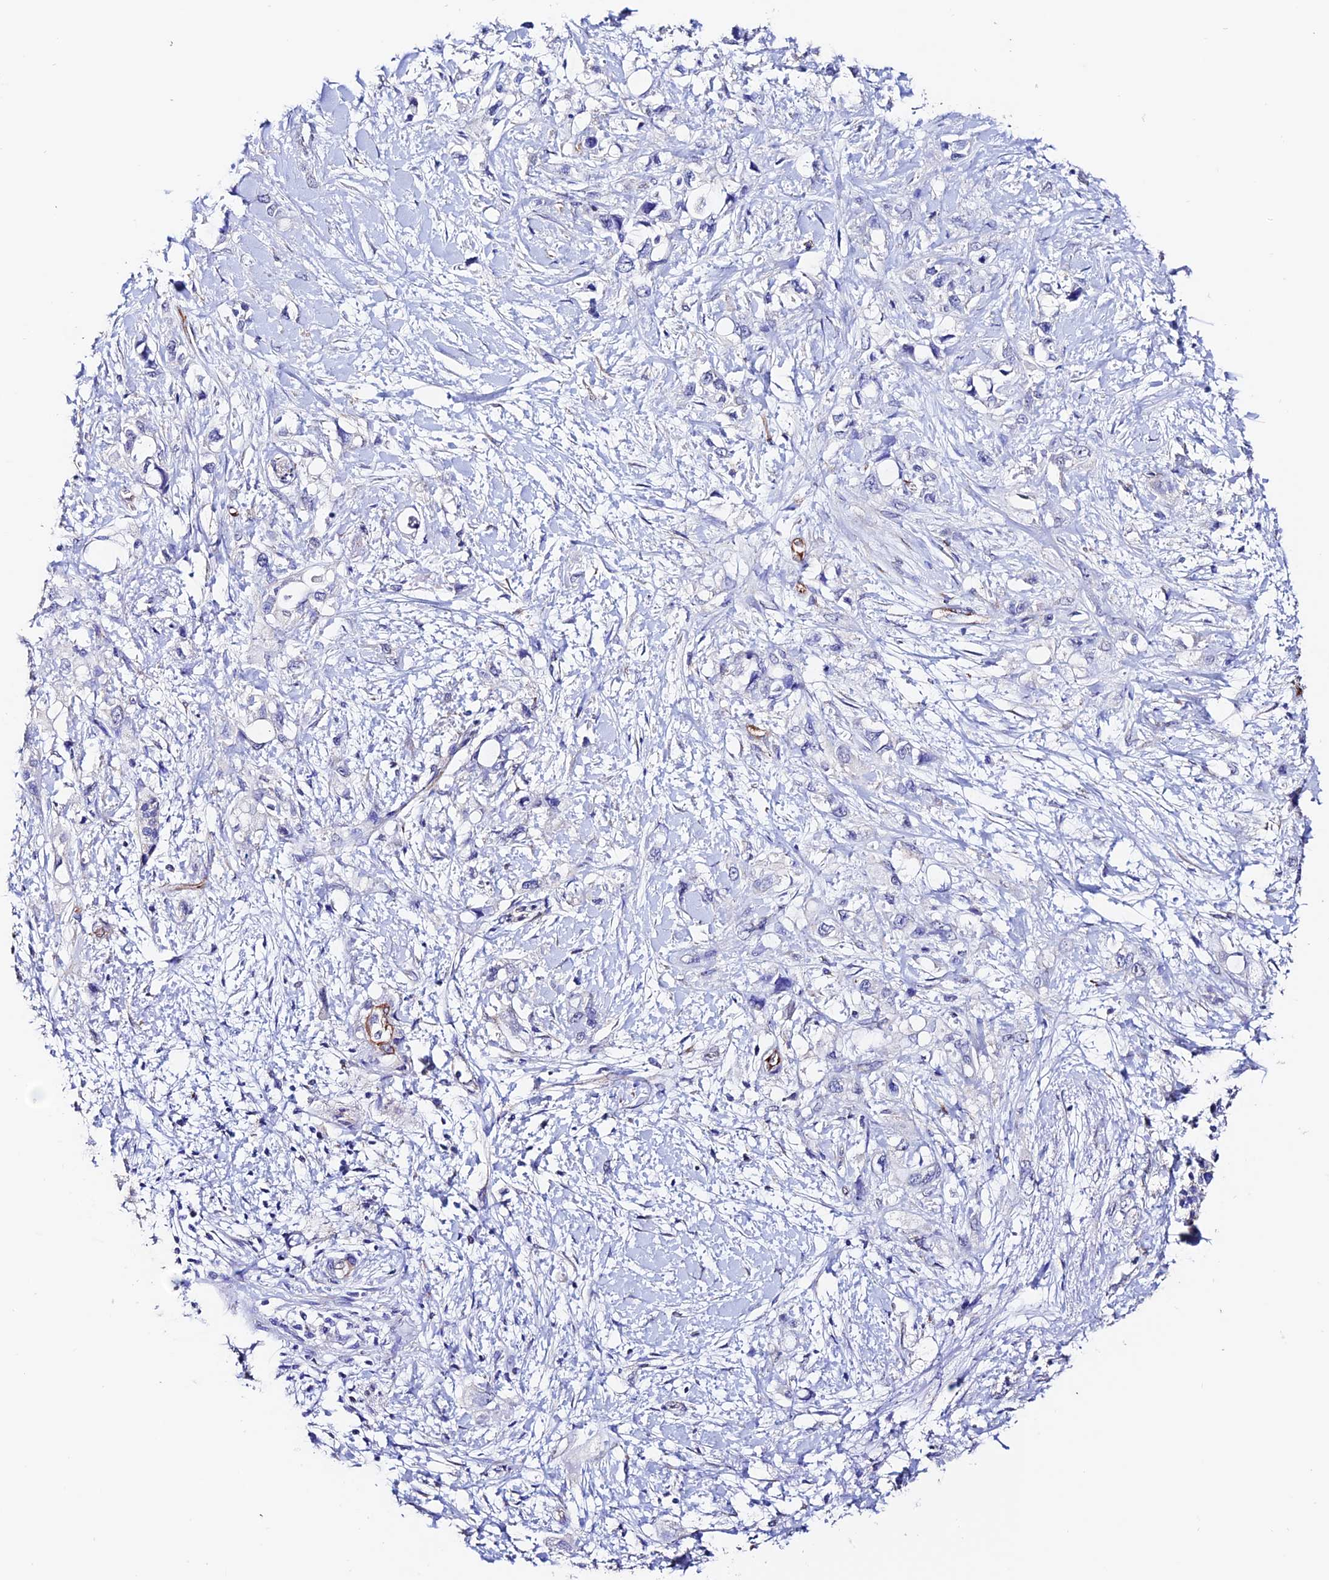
{"staining": {"intensity": "negative", "quantity": "none", "location": "none"}, "tissue": "pancreatic cancer", "cell_type": "Tumor cells", "image_type": "cancer", "snomed": [{"axis": "morphology", "description": "Adenocarcinoma, NOS"}, {"axis": "topography", "description": "Pancreas"}], "caption": "This micrograph is of adenocarcinoma (pancreatic) stained with IHC to label a protein in brown with the nuclei are counter-stained blue. There is no staining in tumor cells. (DAB IHC with hematoxylin counter stain).", "gene": "ESM1", "patient": {"sex": "female", "age": 56}}